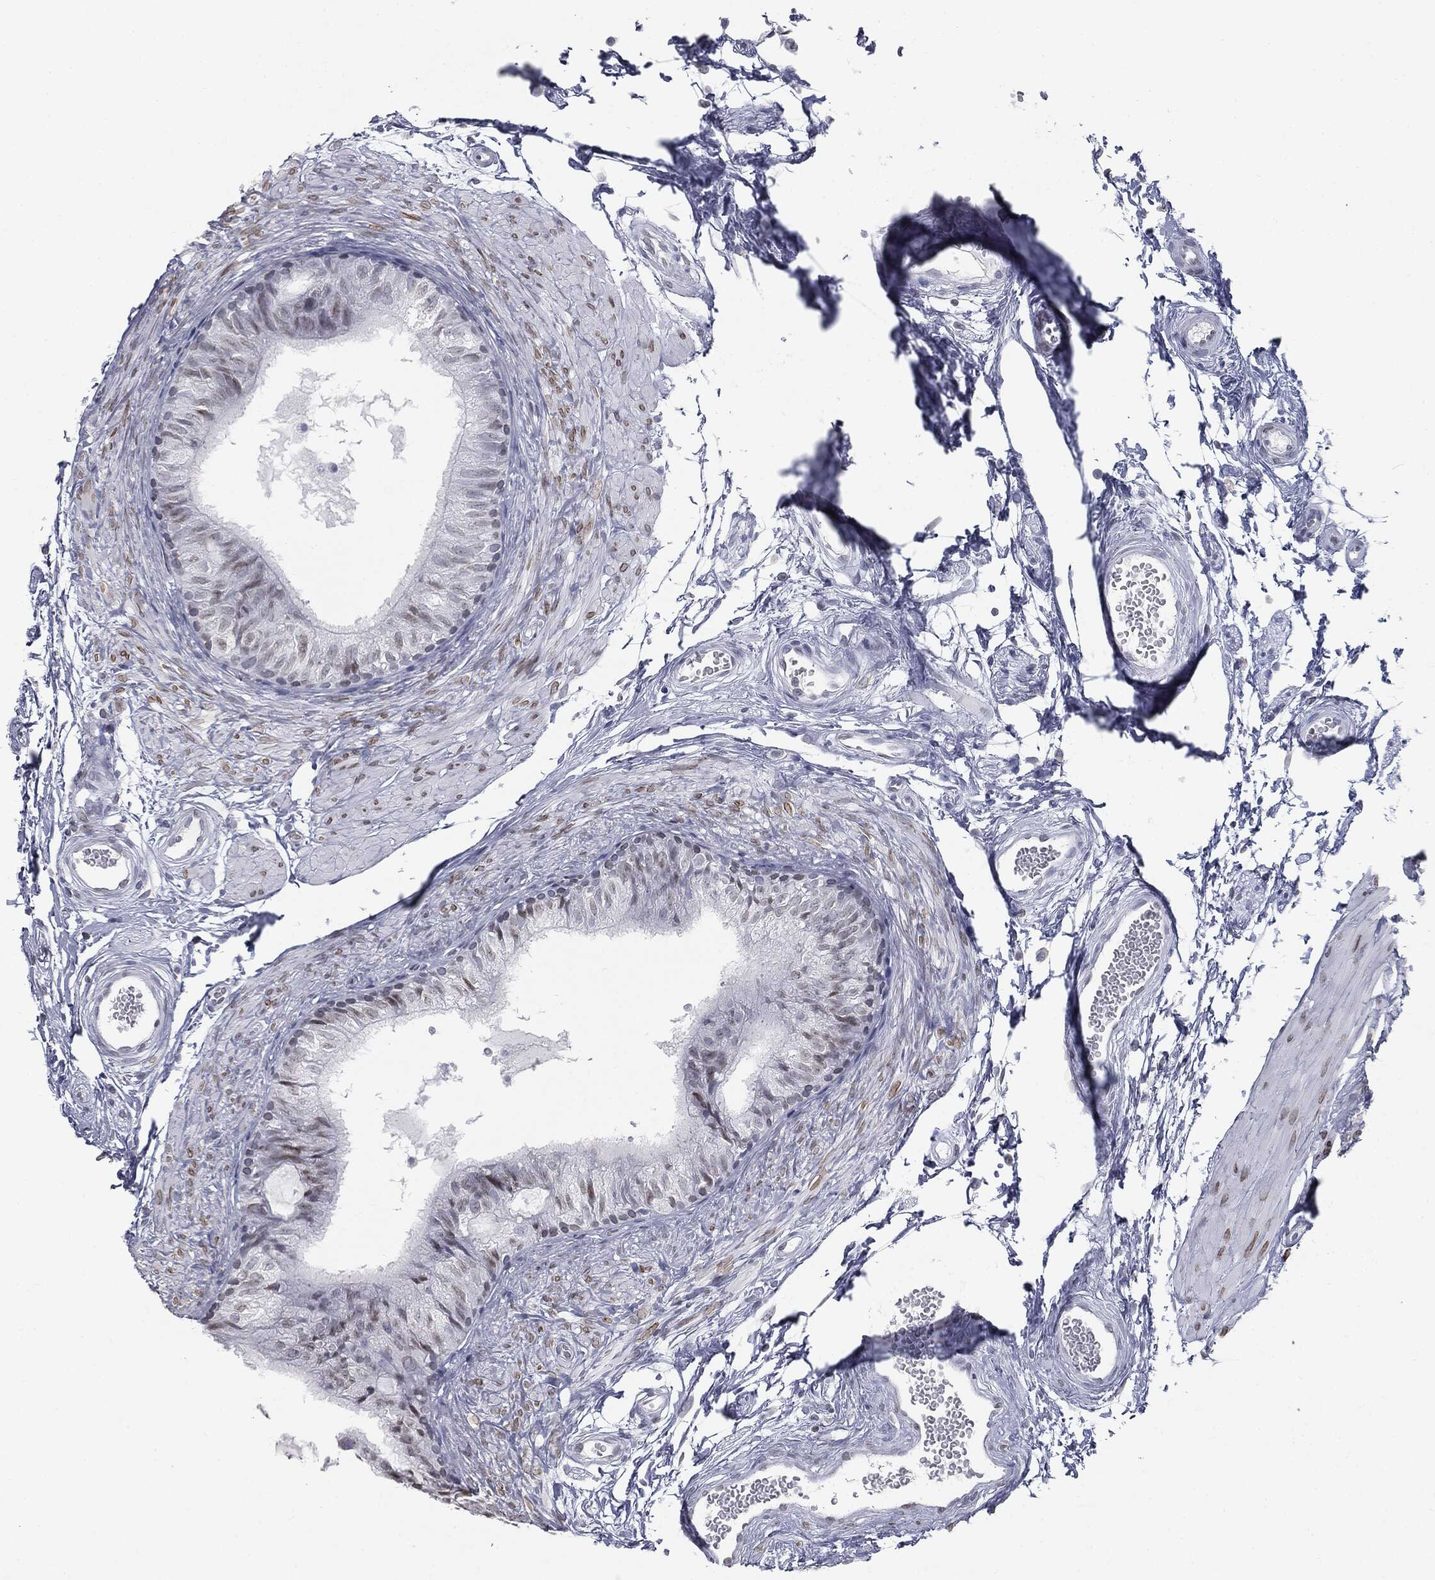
{"staining": {"intensity": "weak", "quantity": "25%-75%", "location": "nuclear"}, "tissue": "epididymis", "cell_type": "Glandular cells", "image_type": "normal", "snomed": [{"axis": "morphology", "description": "Normal tissue, NOS"}, {"axis": "topography", "description": "Epididymis"}], "caption": "IHC micrograph of benign human epididymis stained for a protein (brown), which shows low levels of weak nuclear positivity in about 25%-75% of glandular cells.", "gene": "ALDOB", "patient": {"sex": "male", "age": 22}}